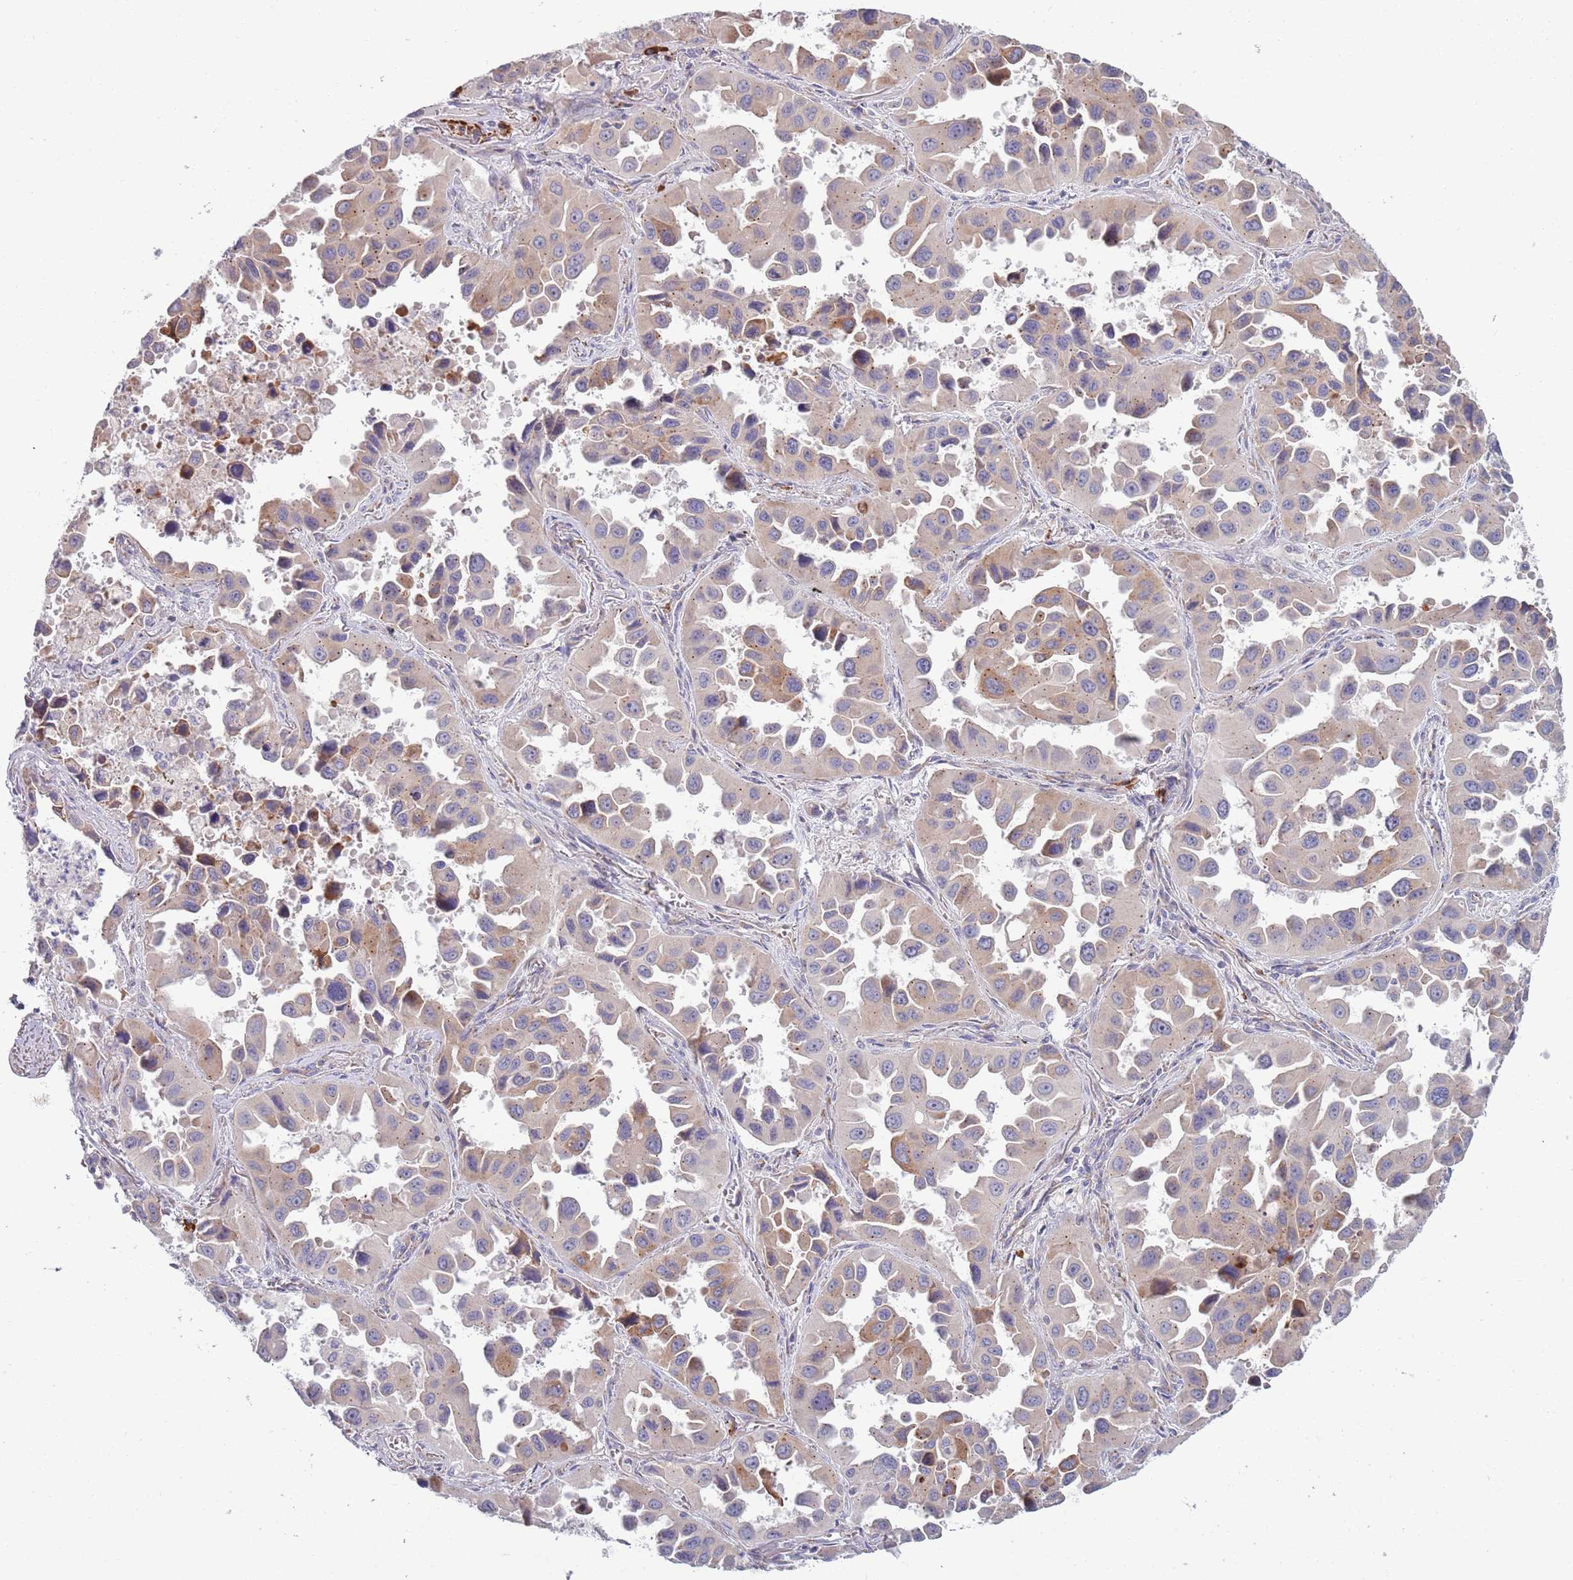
{"staining": {"intensity": "weak", "quantity": "25%-75%", "location": "cytoplasmic/membranous"}, "tissue": "lung cancer", "cell_type": "Tumor cells", "image_type": "cancer", "snomed": [{"axis": "morphology", "description": "Adenocarcinoma, NOS"}, {"axis": "topography", "description": "Lung"}], "caption": "IHC staining of lung cancer, which demonstrates low levels of weak cytoplasmic/membranous positivity in approximately 25%-75% of tumor cells indicating weak cytoplasmic/membranous protein staining. The staining was performed using DAB (3,3'-diaminobenzidine) (brown) for protein detection and nuclei were counterstained in hematoxylin (blue).", "gene": "LTB", "patient": {"sex": "male", "age": 66}}